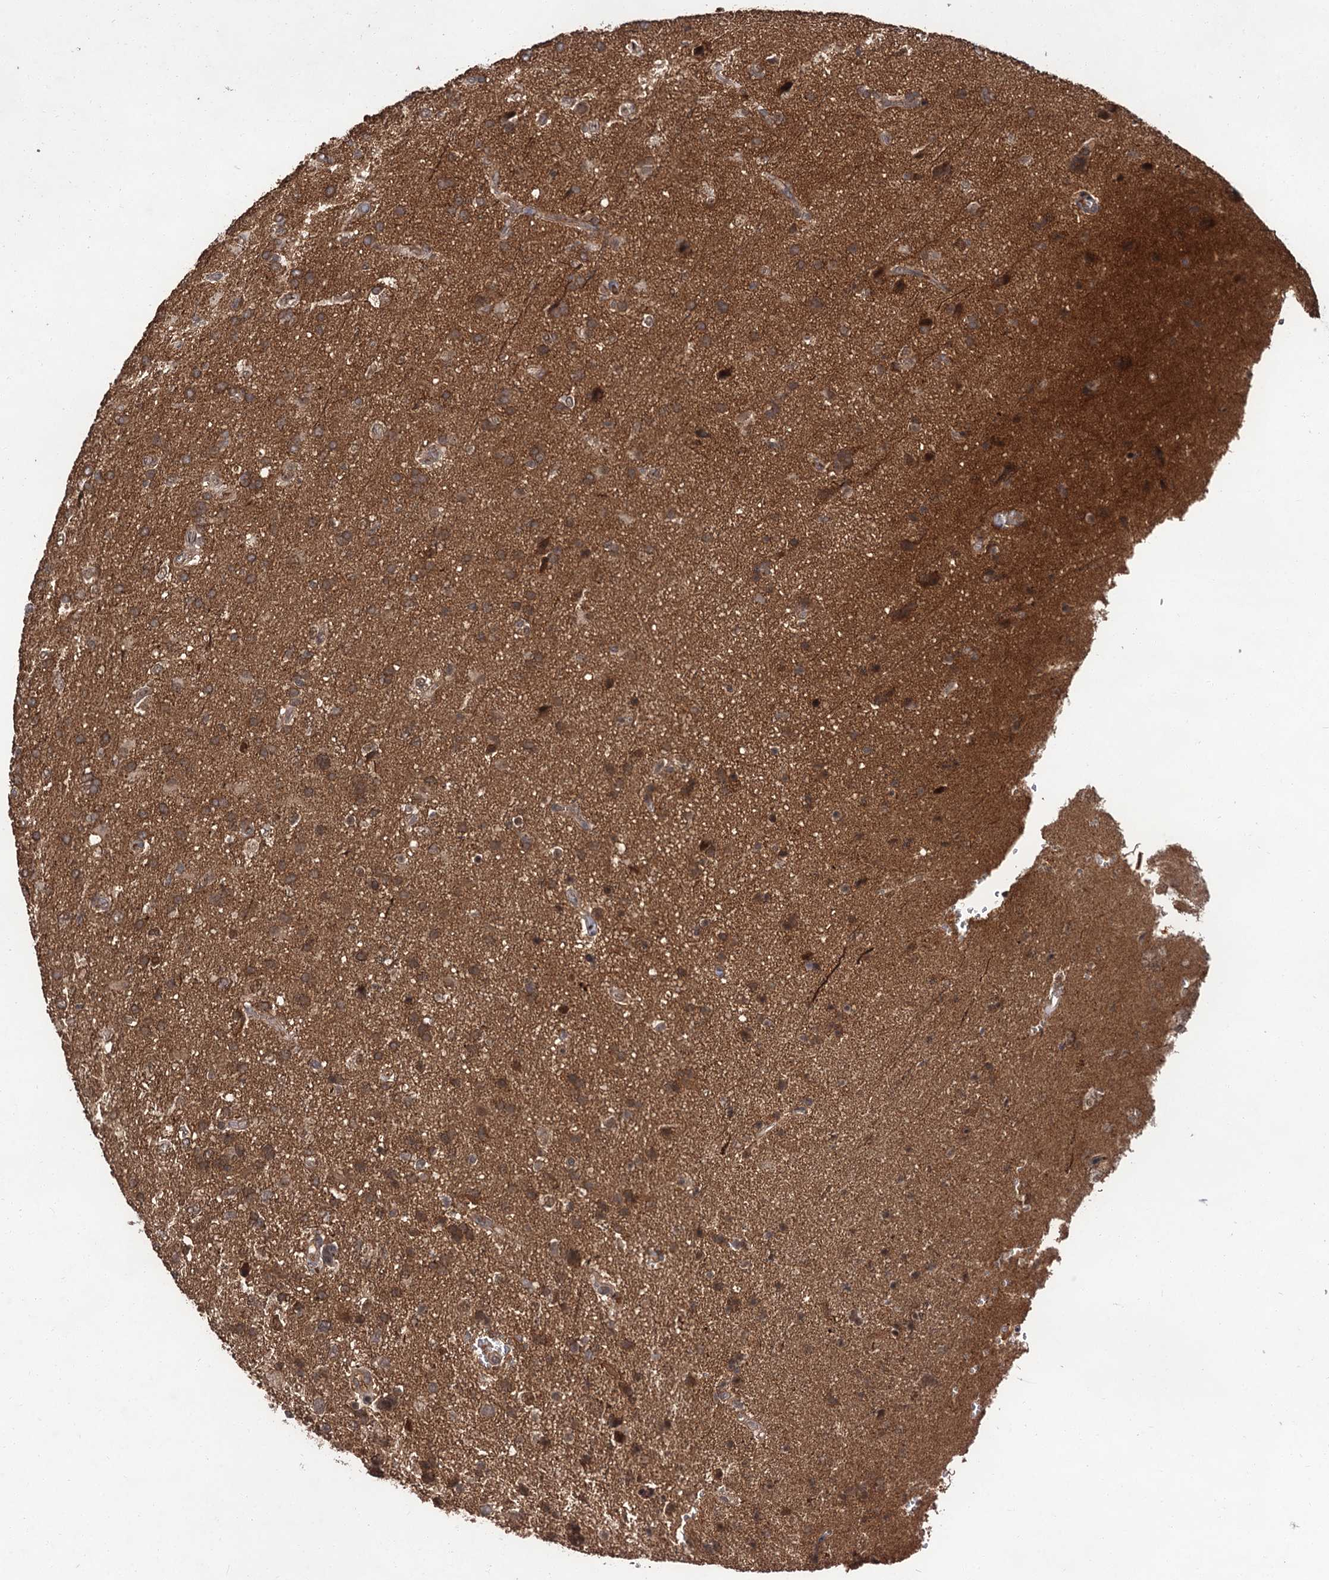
{"staining": {"intensity": "weak", "quantity": ">75%", "location": "cytoplasmic/membranous"}, "tissue": "glioma", "cell_type": "Tumor cells", "image_type": "cancer", "snomed": [{"axis": "morphology", "description": "Glioma, malignant, High grade"}, {"axis": "topography", "description": "Brain"}], "caption": "This micrograph shows immunohistochemistry (IHC) staining of high-grade glioma (malignant), with low weak cytoplasmic/membranous expression in approximately >75% of tumor cells.", "gene": "MBD6", "patient": {"sex": "male", "age": 61}}